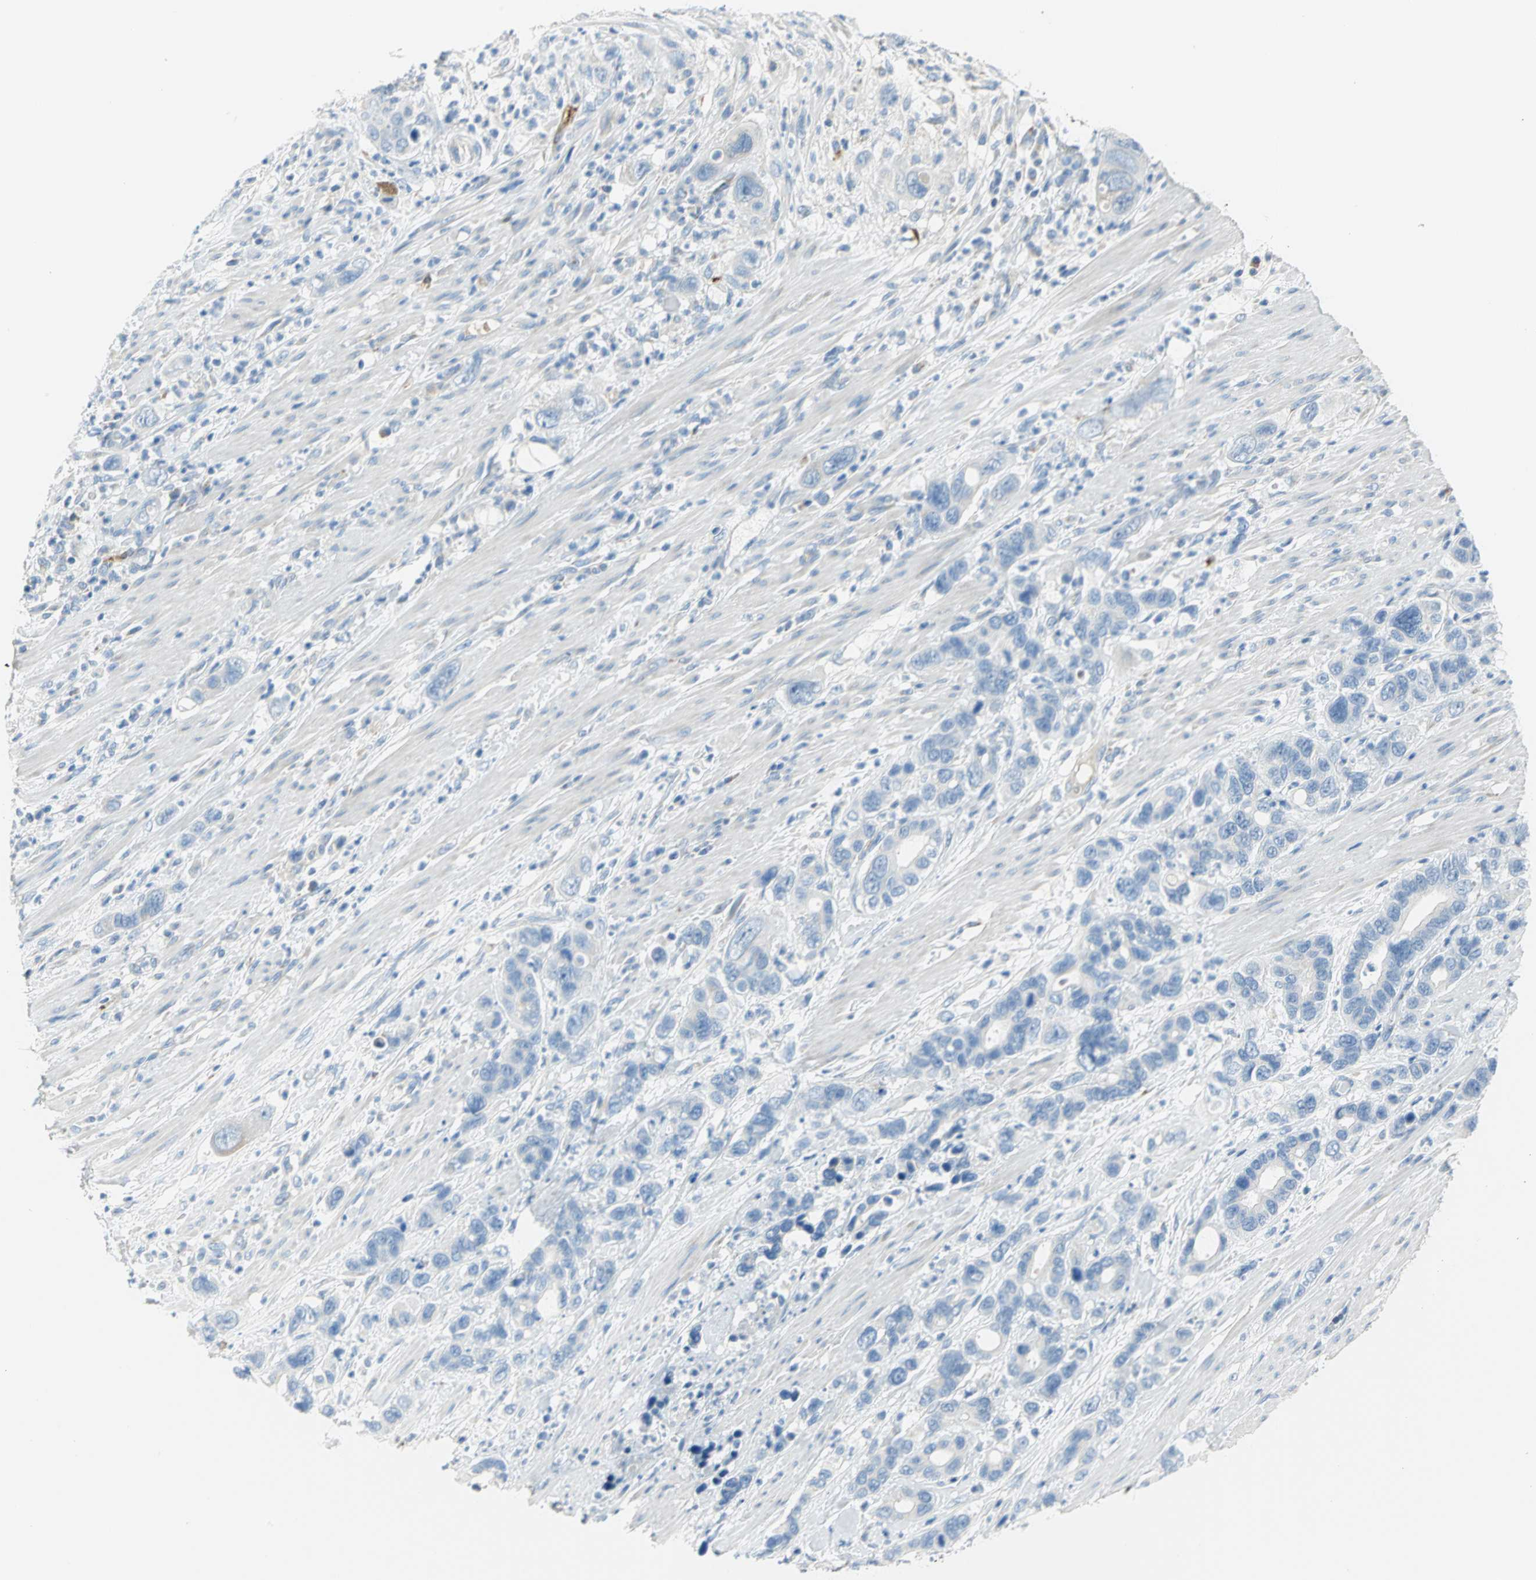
{"staining": {"intensity": "negative", "quantity": "none", "location": "none"}, "tissue": "pancreatic cancer", "cell_type": "Tumor cells", "image_type": "cancer", "snomed": [{"axis": "morphology", "description": "Adenocarcinoma, NOS"}, {"axis": "topography", "description": "Pancreas"}], "caption": "This is a image of immunohistochemistry (IHC) staining of pancreatic cancer (adenocarcinoma), which shows no positivity in tumor cells.", "gene": "ALOX15", "patient": {"sex": "female", "age": 71}}